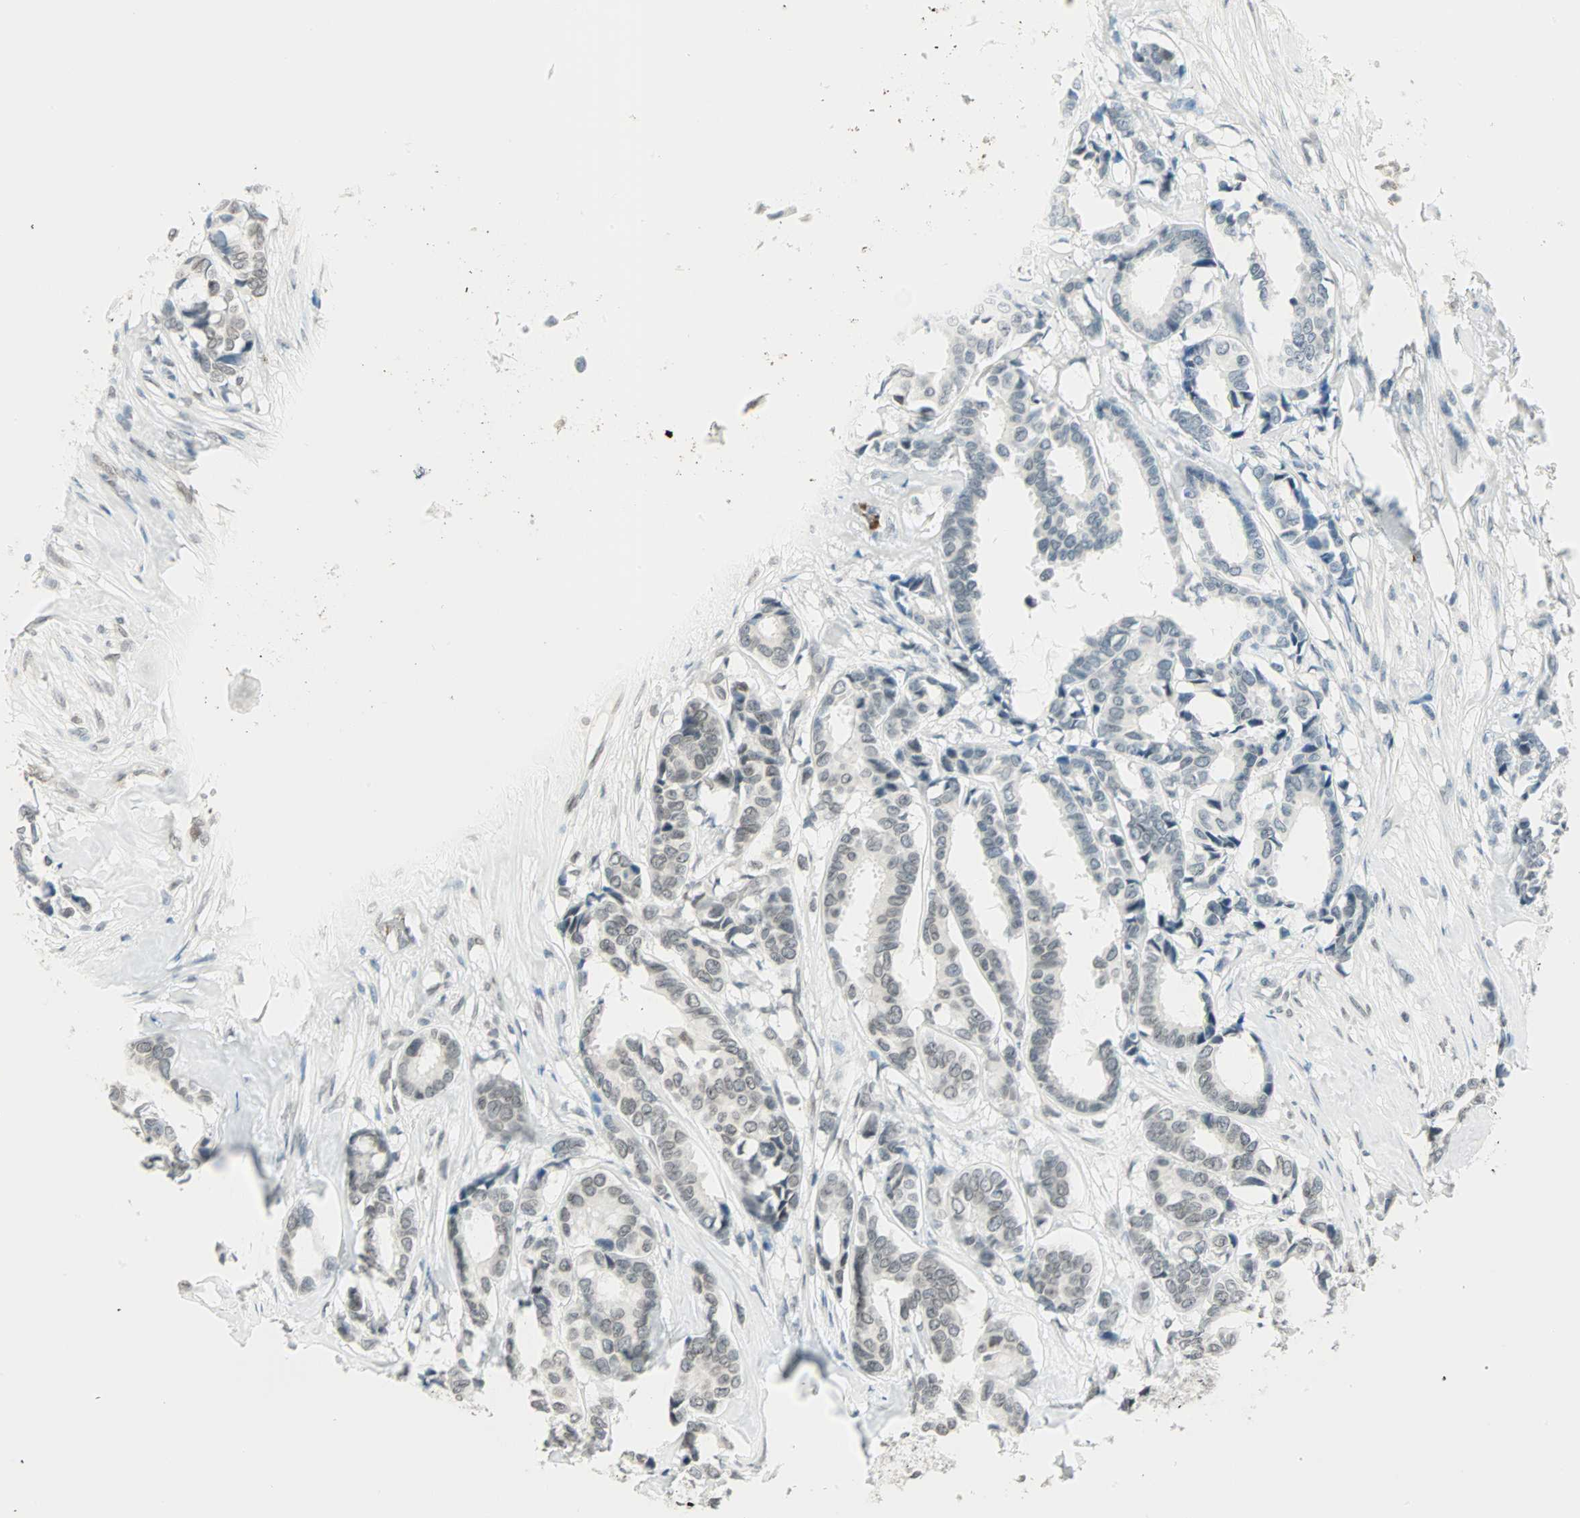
{"staining": {"intensity": "negative", "quantity": "none", "location": "none"}, "tissue": "breast cancer", "cell_type": "Tumor cells", "image_type": "cancer", "snomed": [{"axis": "morphology", "description": "Duct carcinoma"}, {"axis": "topography", "description": "Breast"}], "caption": "Immunohistochemistry (IHC) of breast invasive ductal carcinoma shows no expression in tumor cells. (Immunohistochemistry, brightfield microscopy, high magnification).", "gene": "BCAN", "patient": {"sex": "female", "age": 87}}